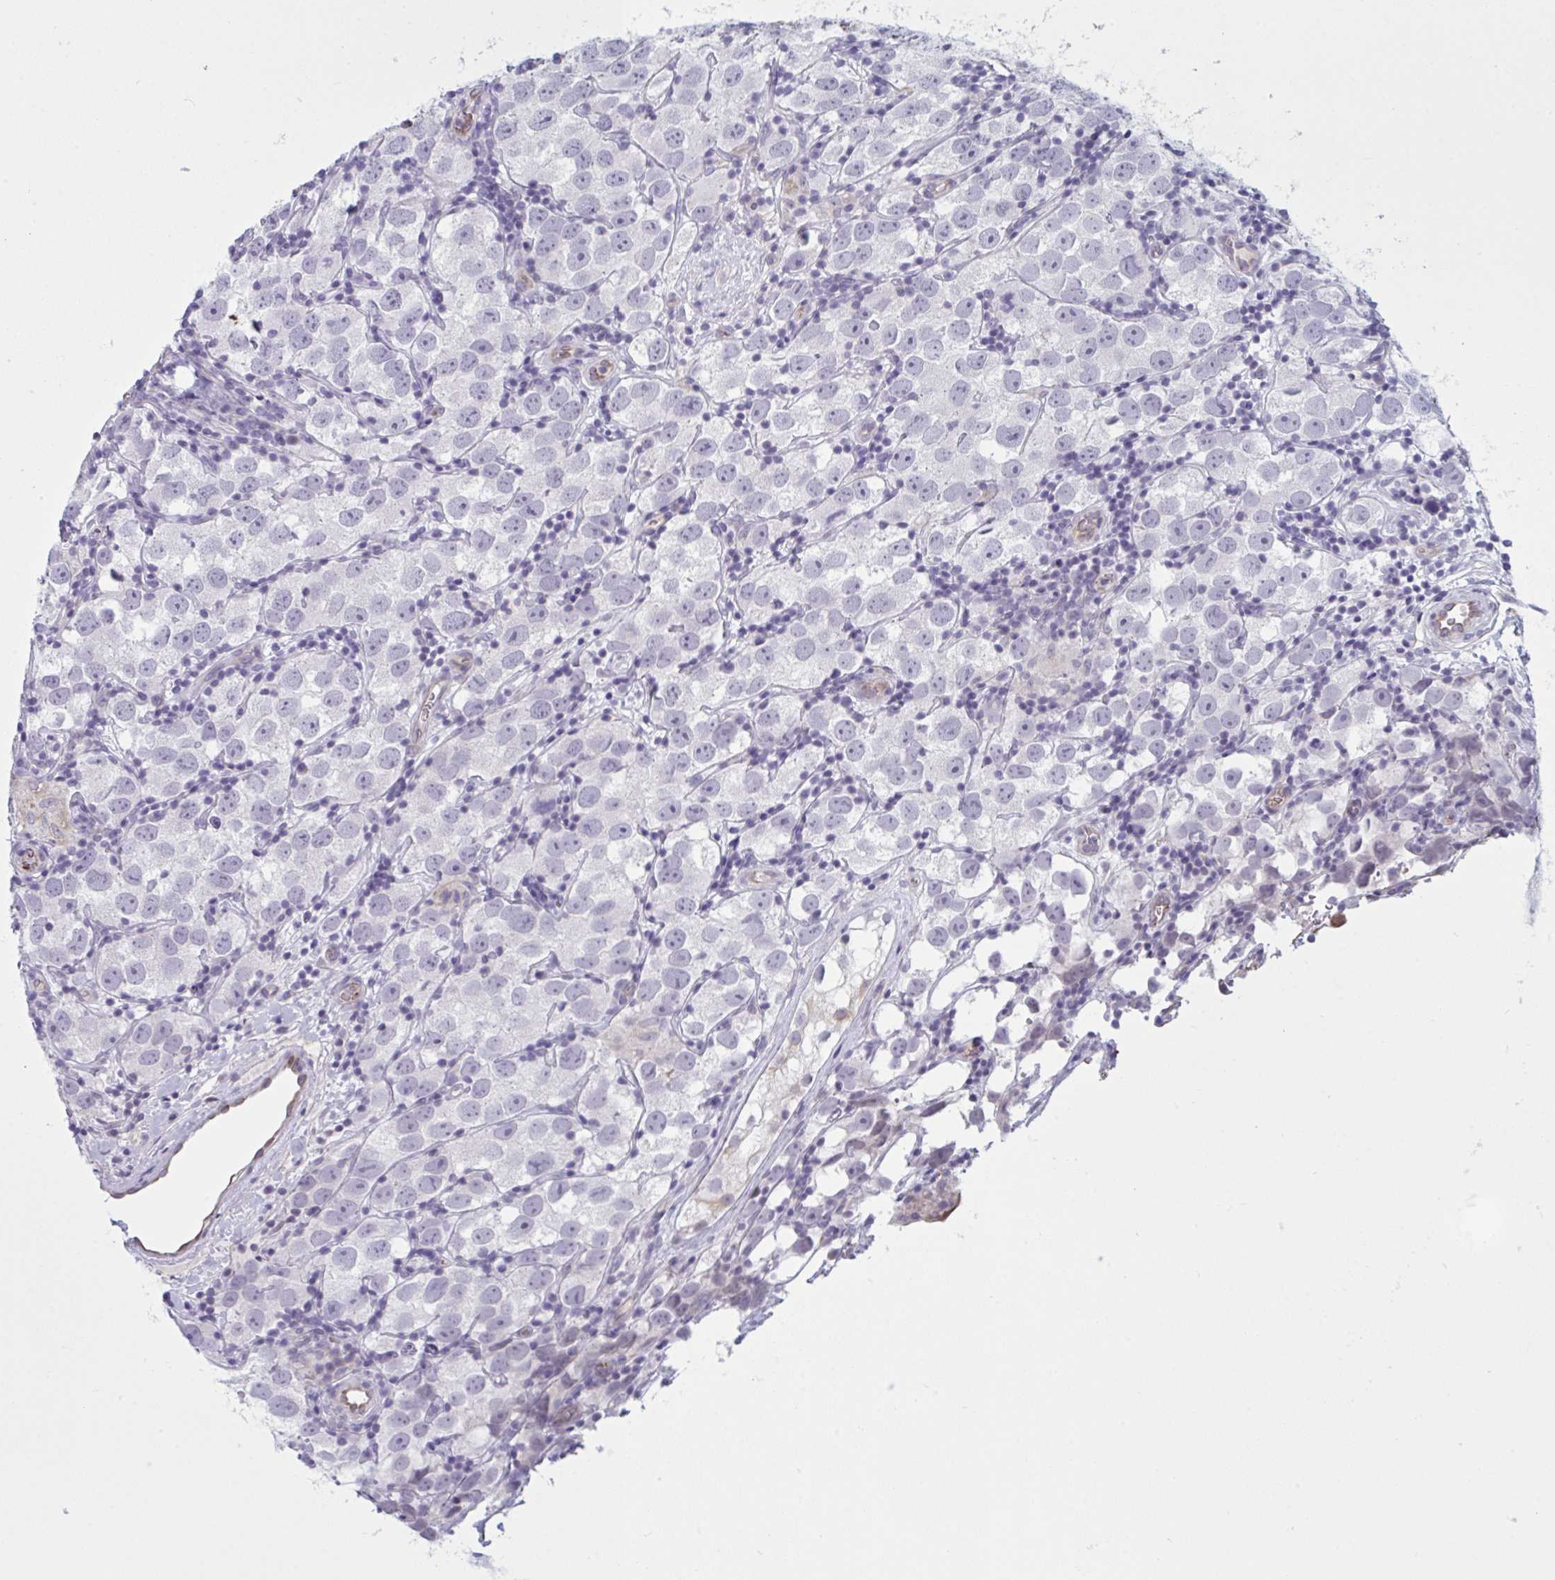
{"staining": {"intensity": "negative", "quantity": "none", "location": "none"}, "tissue": "testis cancer", "cell_type": "Tumor cells", "image_type": "cancer", "snomed": [{"axis": "morphology", "description": "Seminoma, NOS"}, {"axis": "topography", "description": "Testis"}], "caption": "This is an IHC image of testis cancer (seminoma). There is no expression in tumor cells.", "gene": "OR1L3", "patient": {"sex": "male", "age": 26}}